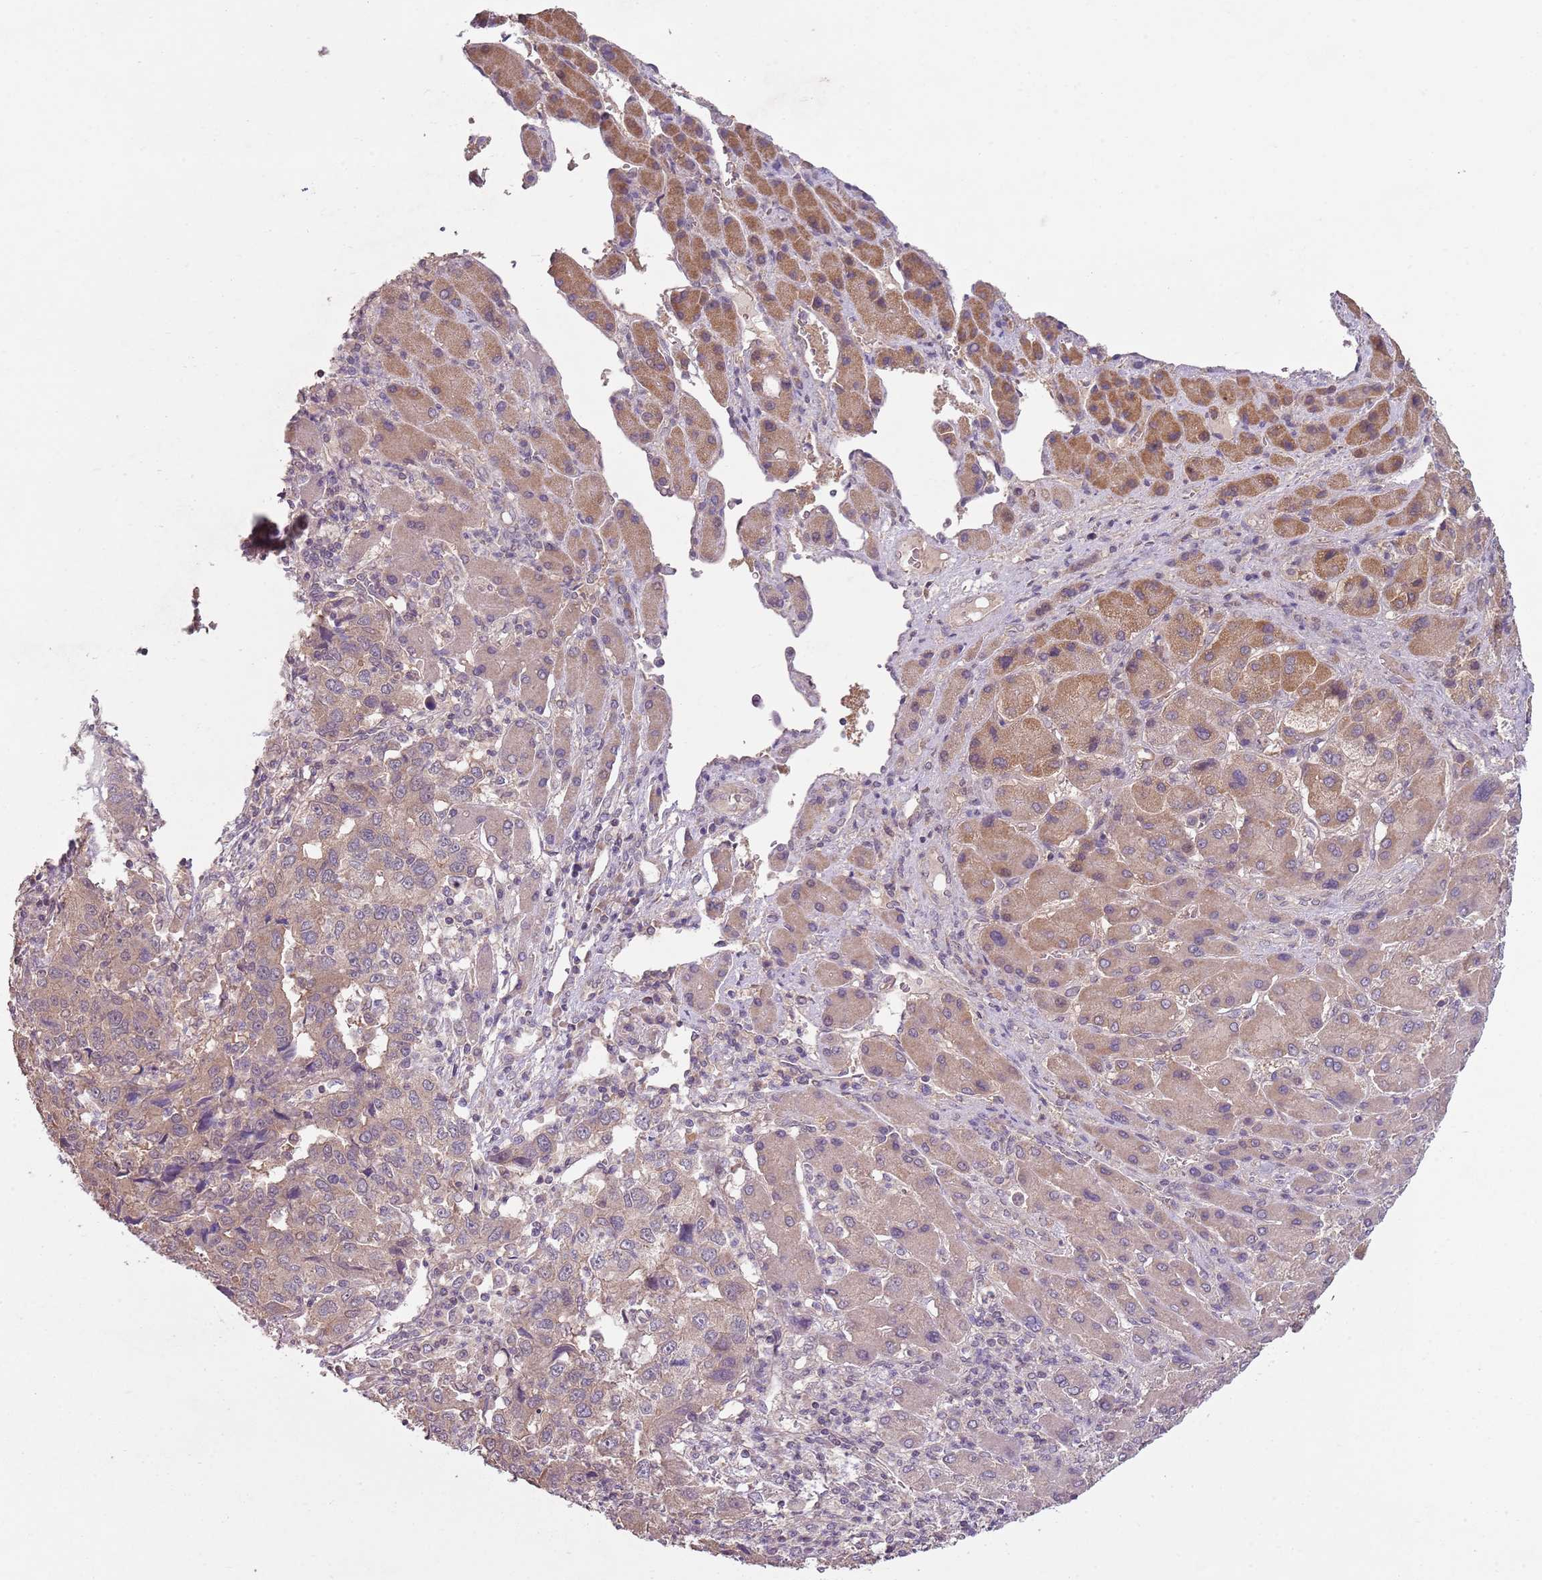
{"staining": {"intensity": "moderate", "quantity": ">75%", "location": "cytoplasmic/membranous"}, "tissue": "liver cancer", "cell_type": "Tumor cells", "image_type": "cancer", "snomed": [{"axis": "morphology", "description": "Carcinoma, Hepatocellular, NOS"}, {"axis": "topography", "description": "Liver"}], "caption": "Liver cancer (hepatocellular carcinoma) stained with a brown dye exhibits moderate cytoplasmic/membranous positive positivity in approximately >75% of tumor cells.", "gene": "TEKT4", "patient": {"sex": "male", "age": 63}}